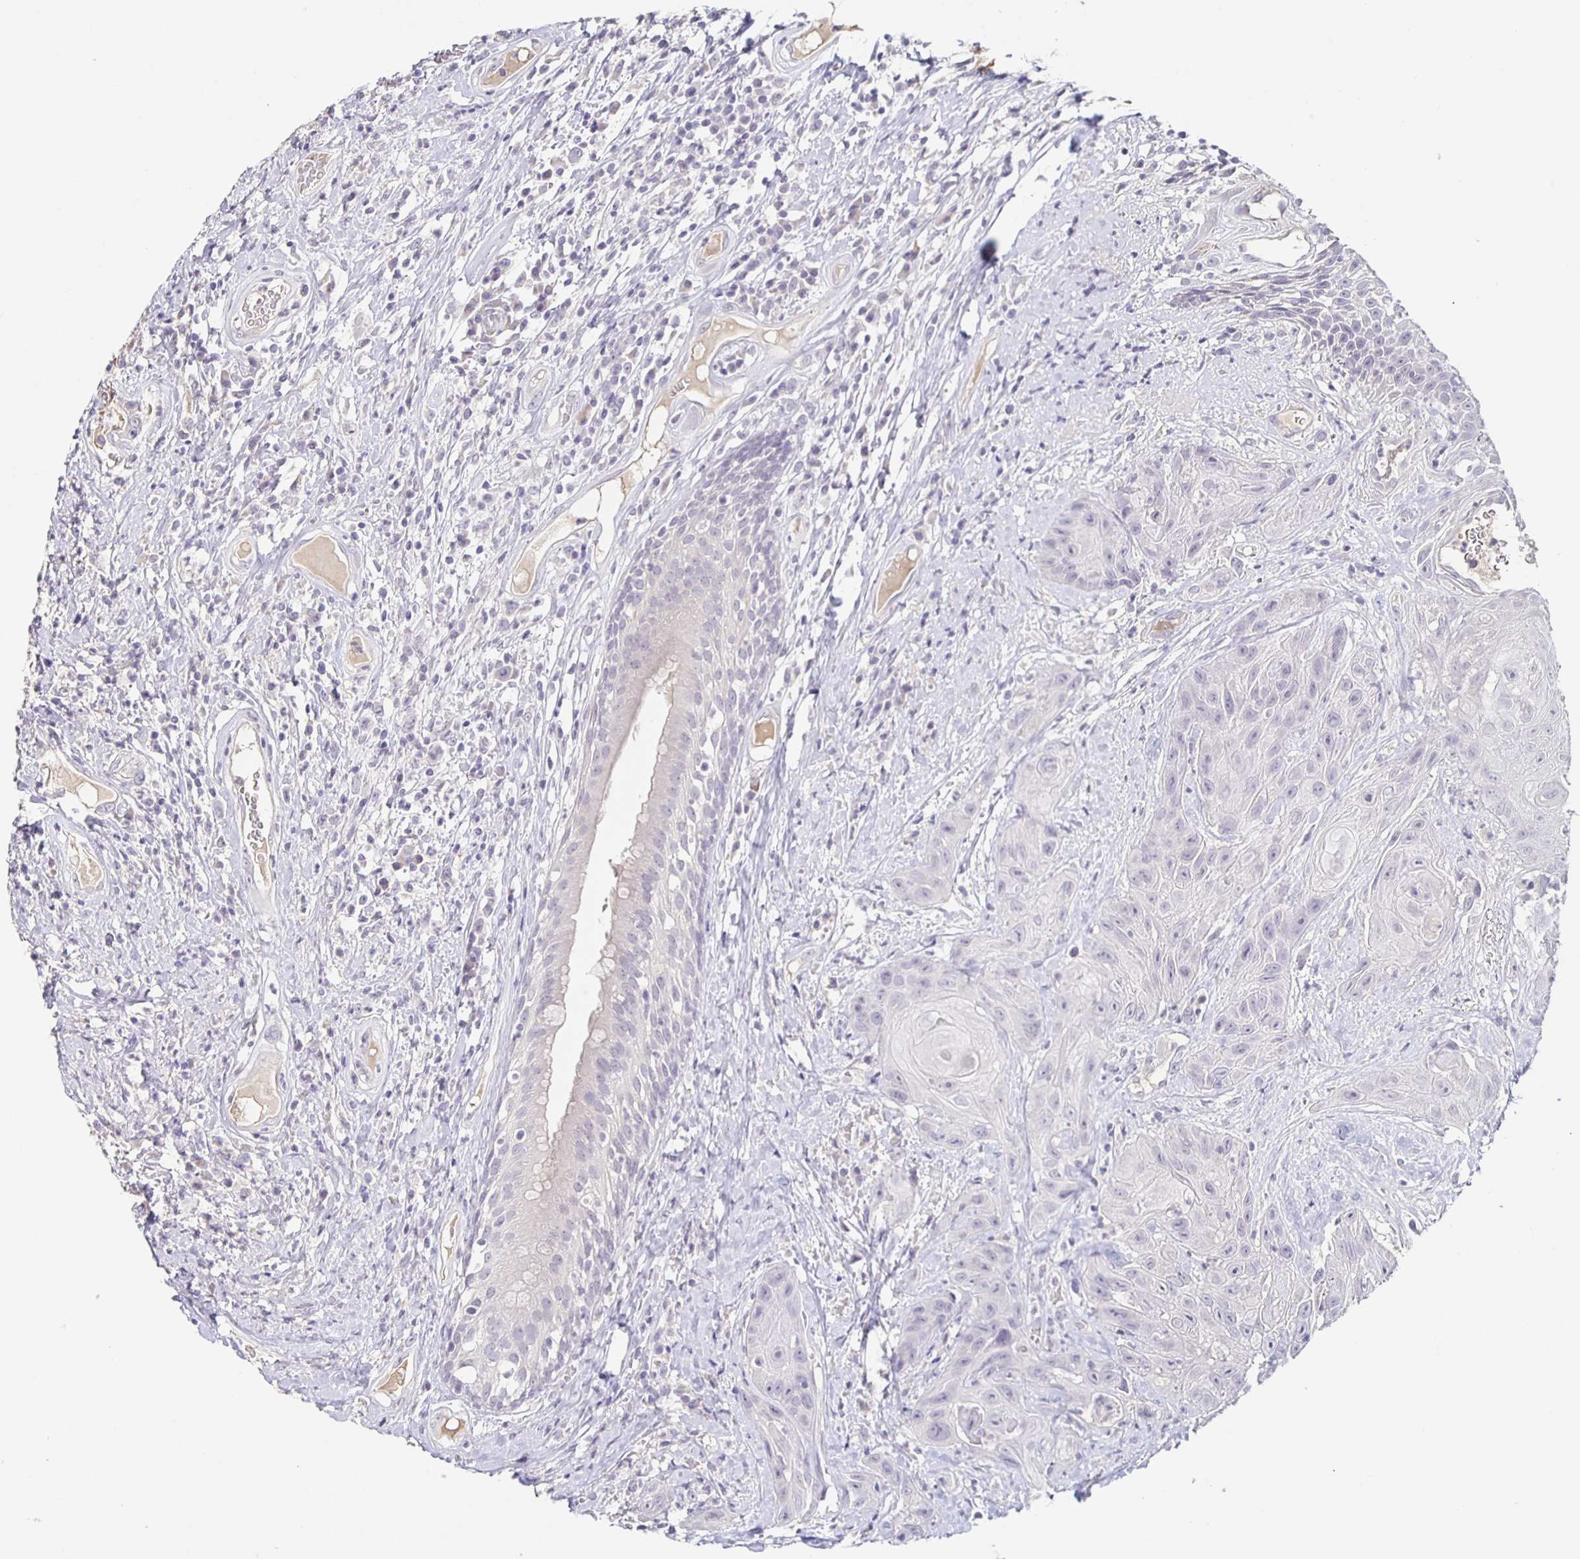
{"staining": {"intensity": "negative", "quantity": "none", "location": "none"}, "tissue": "head and neck cancer", "cell_type": "Tumor cells", "image_type": "cancer", "snomed": [{"axis": "morphology", "description": "Squamous cell carcinoma, NOS"}, {"axis": "topography", "description": "Head-Neck"}], "caption": "Photomicrograph shows no protein staining in tumor cells of head and neck cancer tissue.", "gene": "INSL5", "patient": {"sex": "male", "age": 57}}